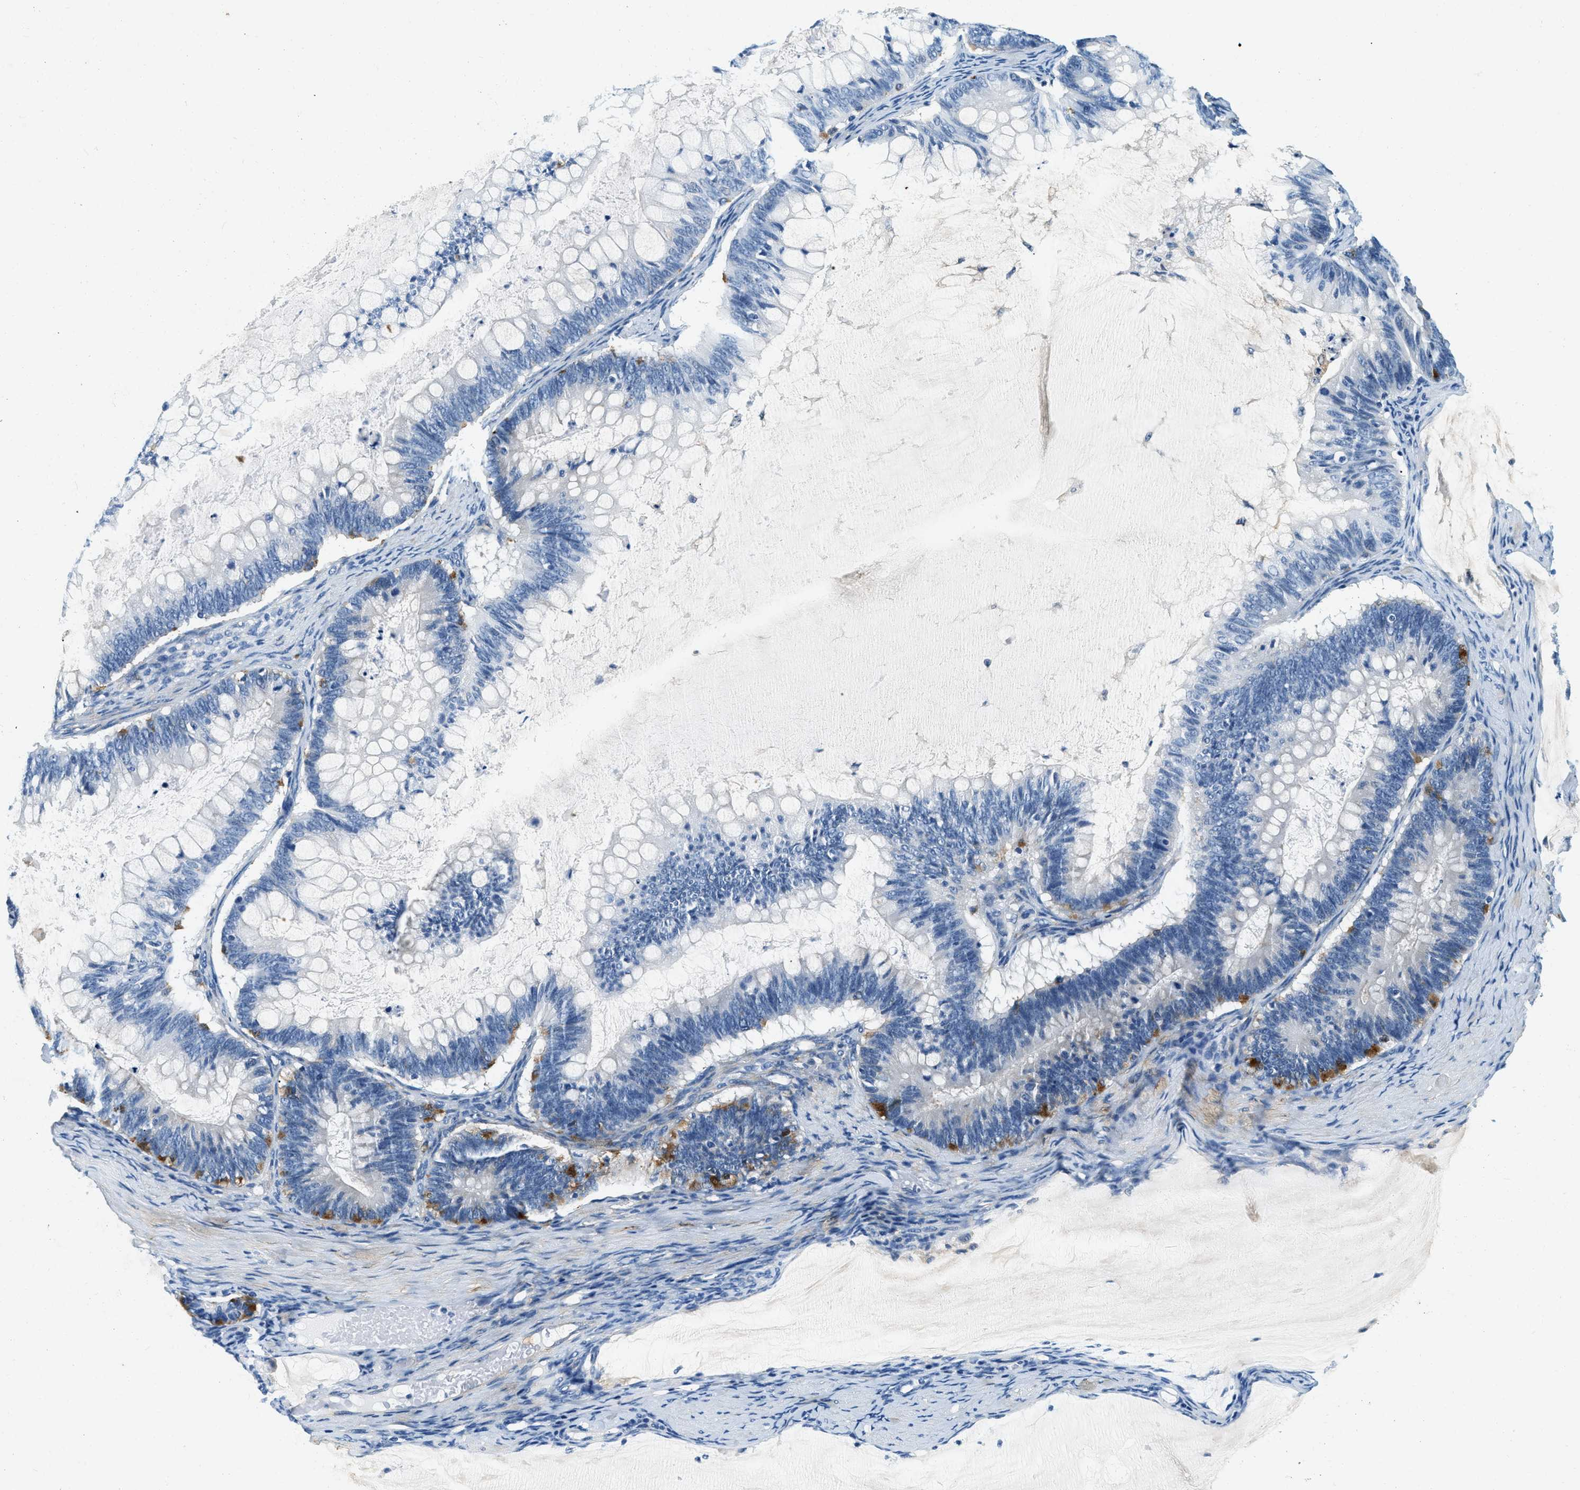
{"staining": {"intensity": "strong", "quantity": "<25%", "location": "cytoplasmic/membranous"}, "tissue": "ovarian cancer", "cell_type": "Tumor cells", "image_type": "cancer", "snomed": [{"axis": "morphology", "description": "Cystadenocarcinoma, mucinous, NOS"}, {"axis": "topography", "description": "Ovary"}], "caption": "Protein expression analysis of human mucinous cystadenocarcinoma (ovarian) reveals strong cytoplasmic/membranous staining in approximately <25% of tumor cells. The staining is performed using DAB (3,3'-diaminobenzidine) brown chromogen to label protein expression. The nuclei are counter-stained blue using hematoxylin.", "gene": "EIF2AK2", "patient": {"sex": "female", "age": 61}}